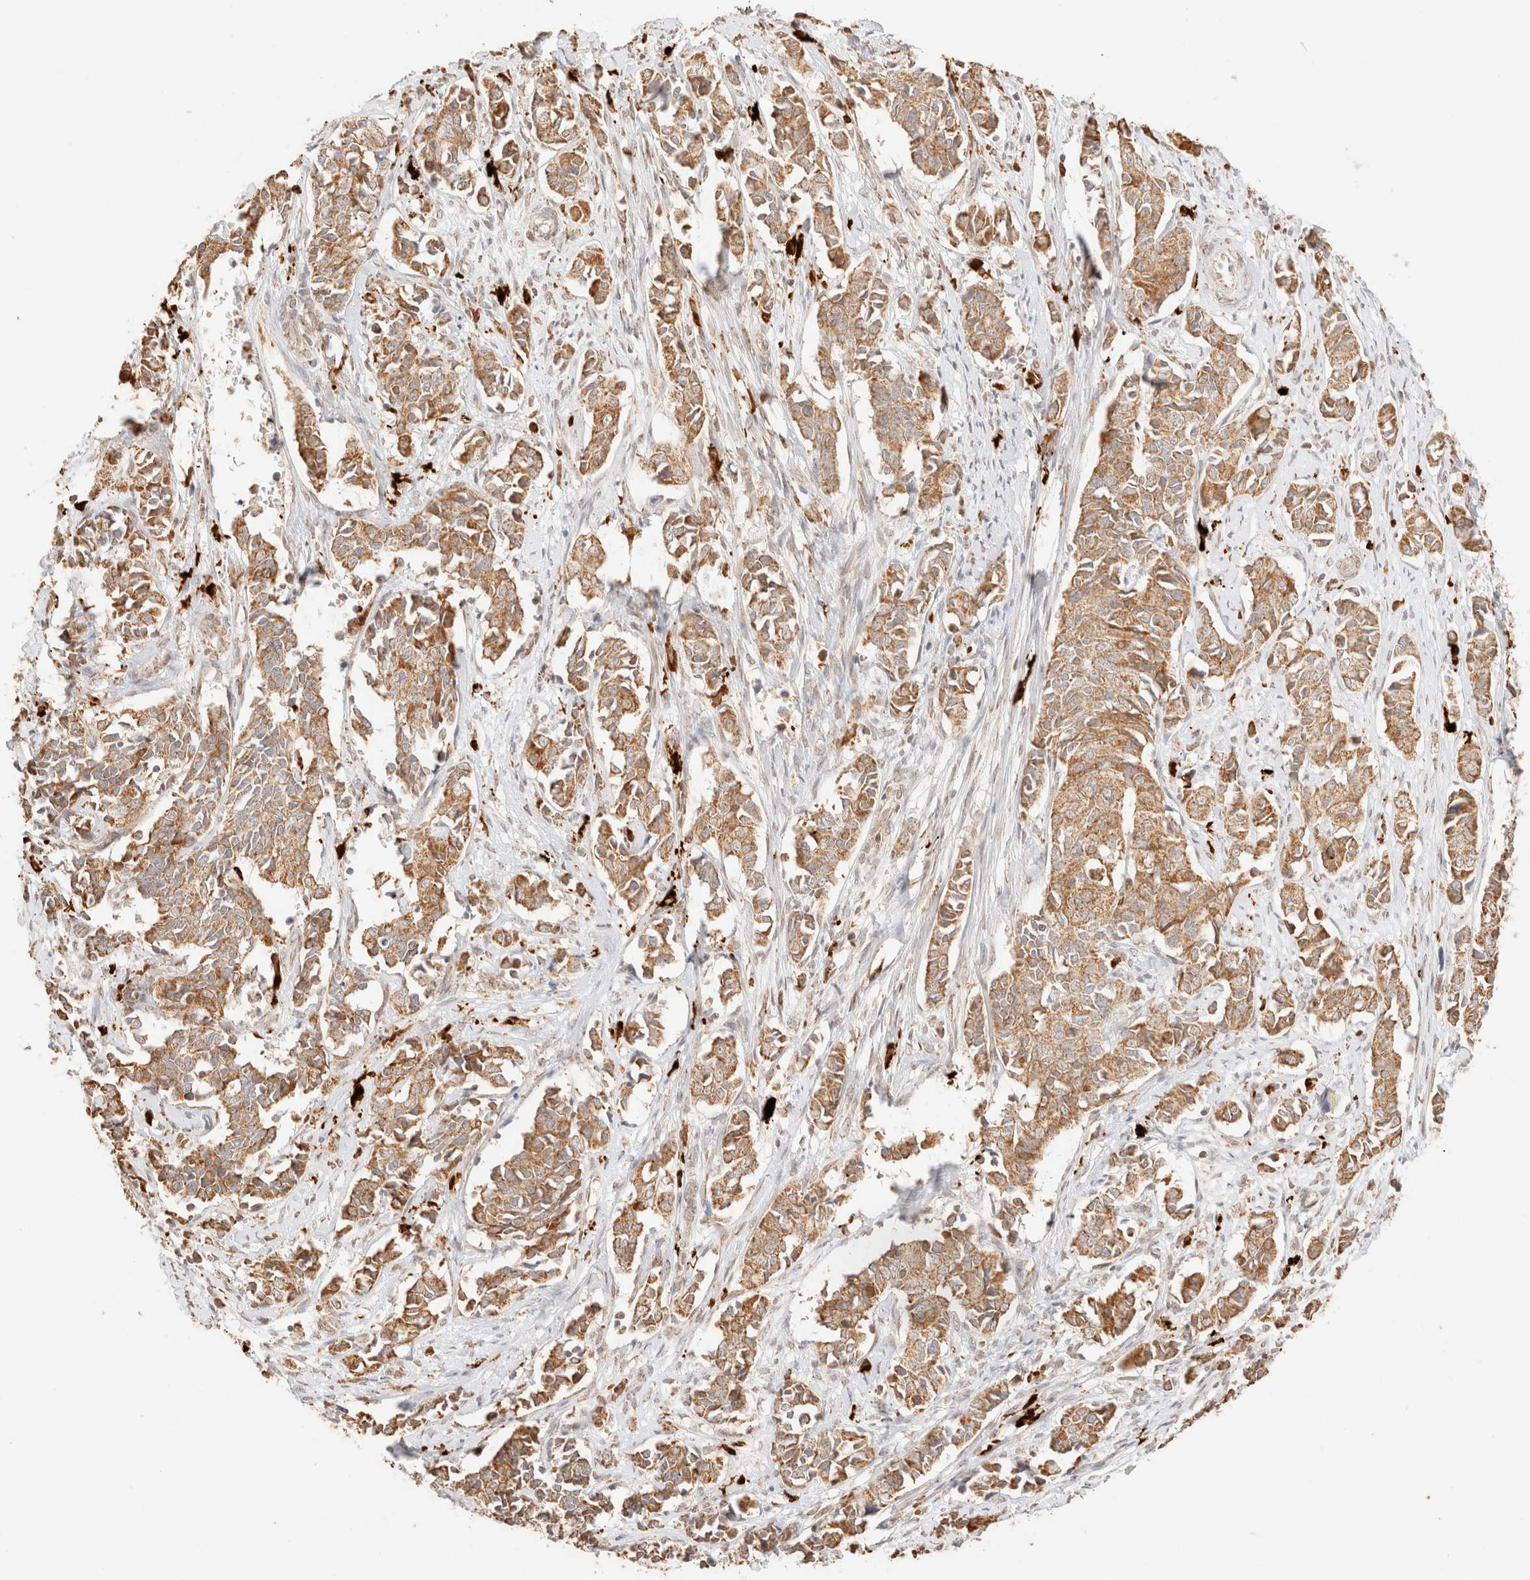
{"staining": {"intensity": "moderate", "quantity": ">75%", "location": "cytoplasmic/membranous"}, "tissue": "cervical cancer", "cell_type": "Tumor cells", "image_type": "cancer", "snomed": [{"axis": "morphology", "description": "Normal tissue, NOS"}, {"axis": "morphology", "description": "Squamous cell carcinoma, NOS"}, {"axis": "topography", "description": "Cervix"}], "caption": "Immunohistochemistry image of neoplastic tissue: human cervical cancer (squamous cell carcinoma) stained using immunohistochemistry exhibits medium levels of moderate protein expression localized specifically in the cytoplasmic/membranous of tumor cells, appearing as a cytoplasmic/membranous brown color.", "gene": "TACO1", "patient": {"sex": "female", "age": 35}}